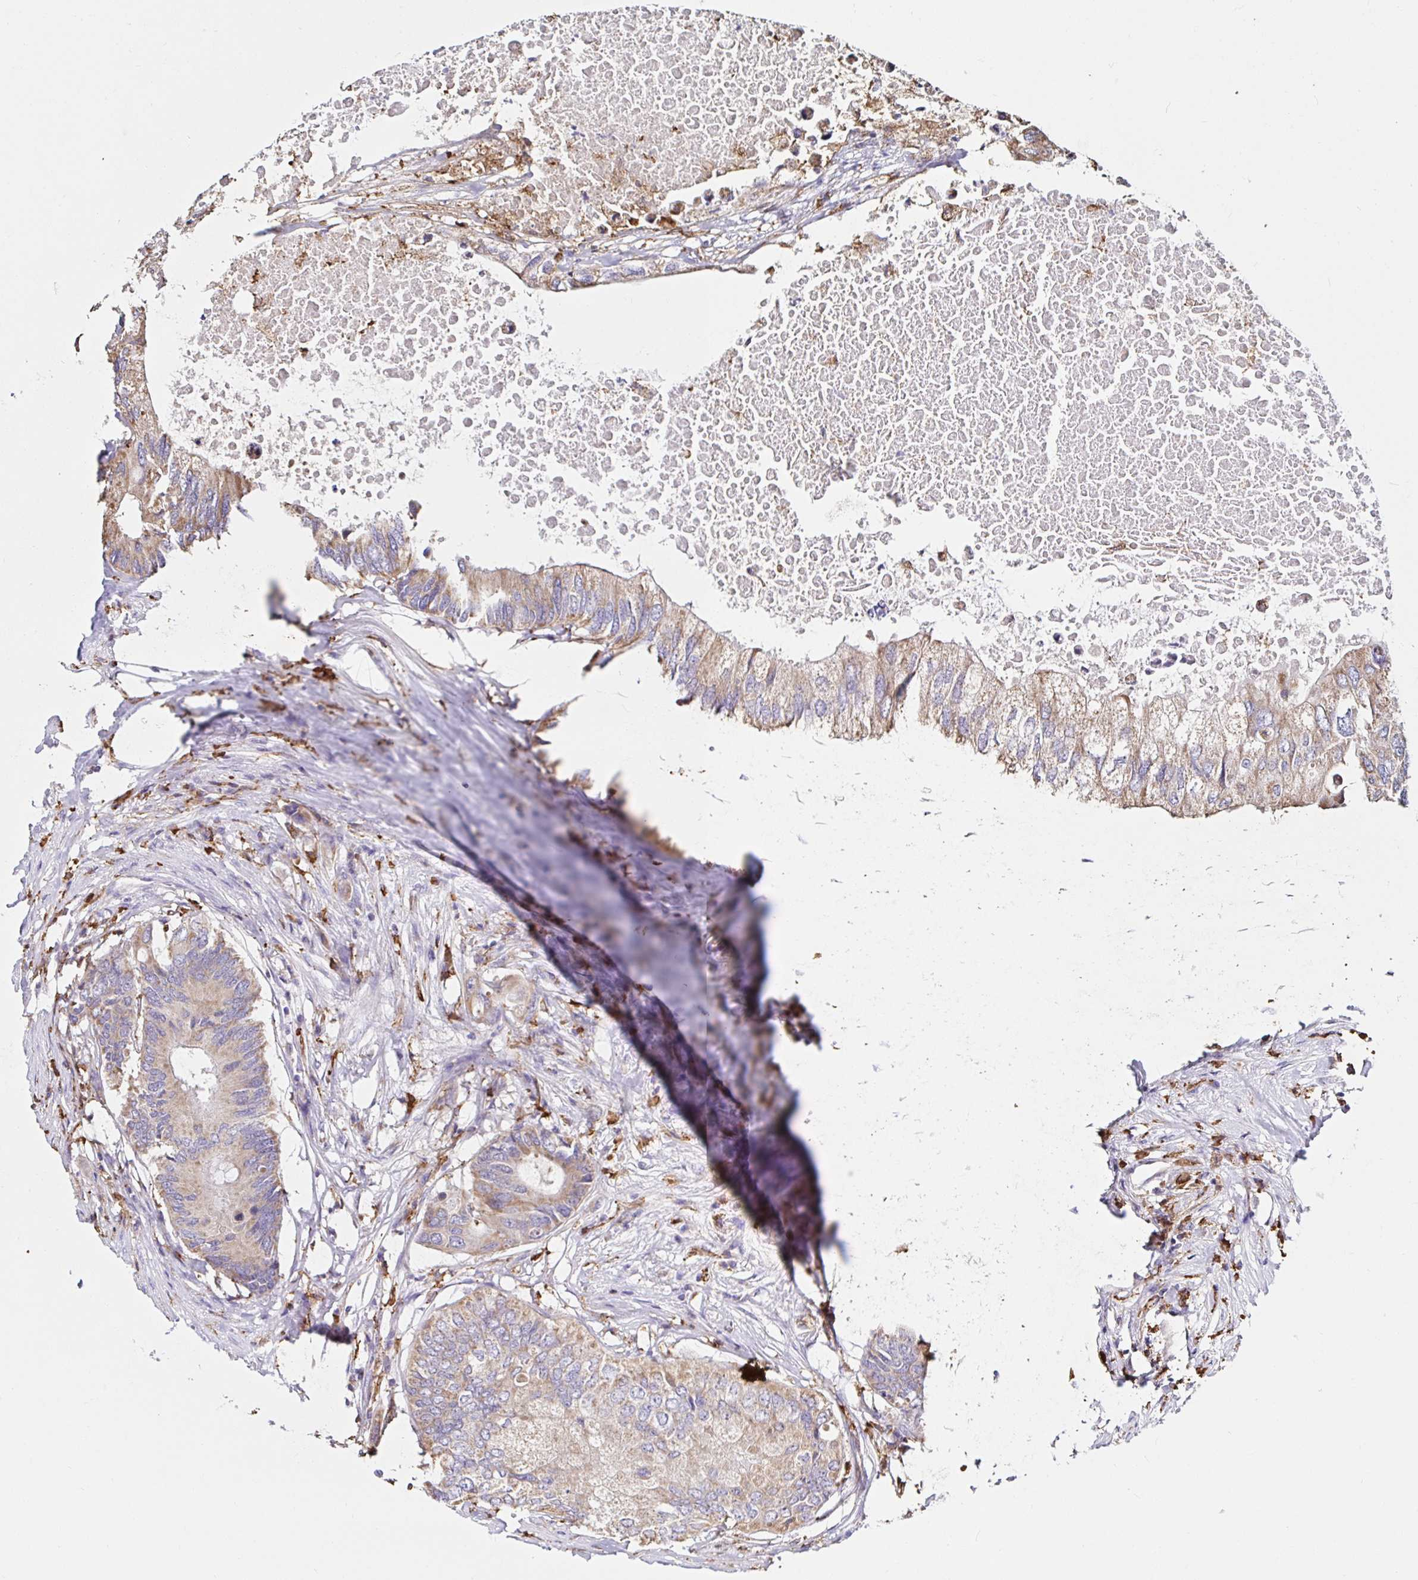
{"staining": {"intensity": "weak", "quantity": ">75%", "location": "cytoplasmic/membranous"}, "tissue": "colorectal cancer", "cell_type": "Tumor cells", "image_type": "cancer", "snomed": [{"axis": "morphology", "description": "Adenocarcinoma, NOS"}, {"axis": "topography", "description": "Colon"}], "caption": "Adenocarcinoma (colorectal) stained with a brown dye shows weak cytoplasmic/membranous positive expression in approximately >75% of tumor cells.", "gene": "MSR1", "patient": {"sex": "male", "age": 71}}